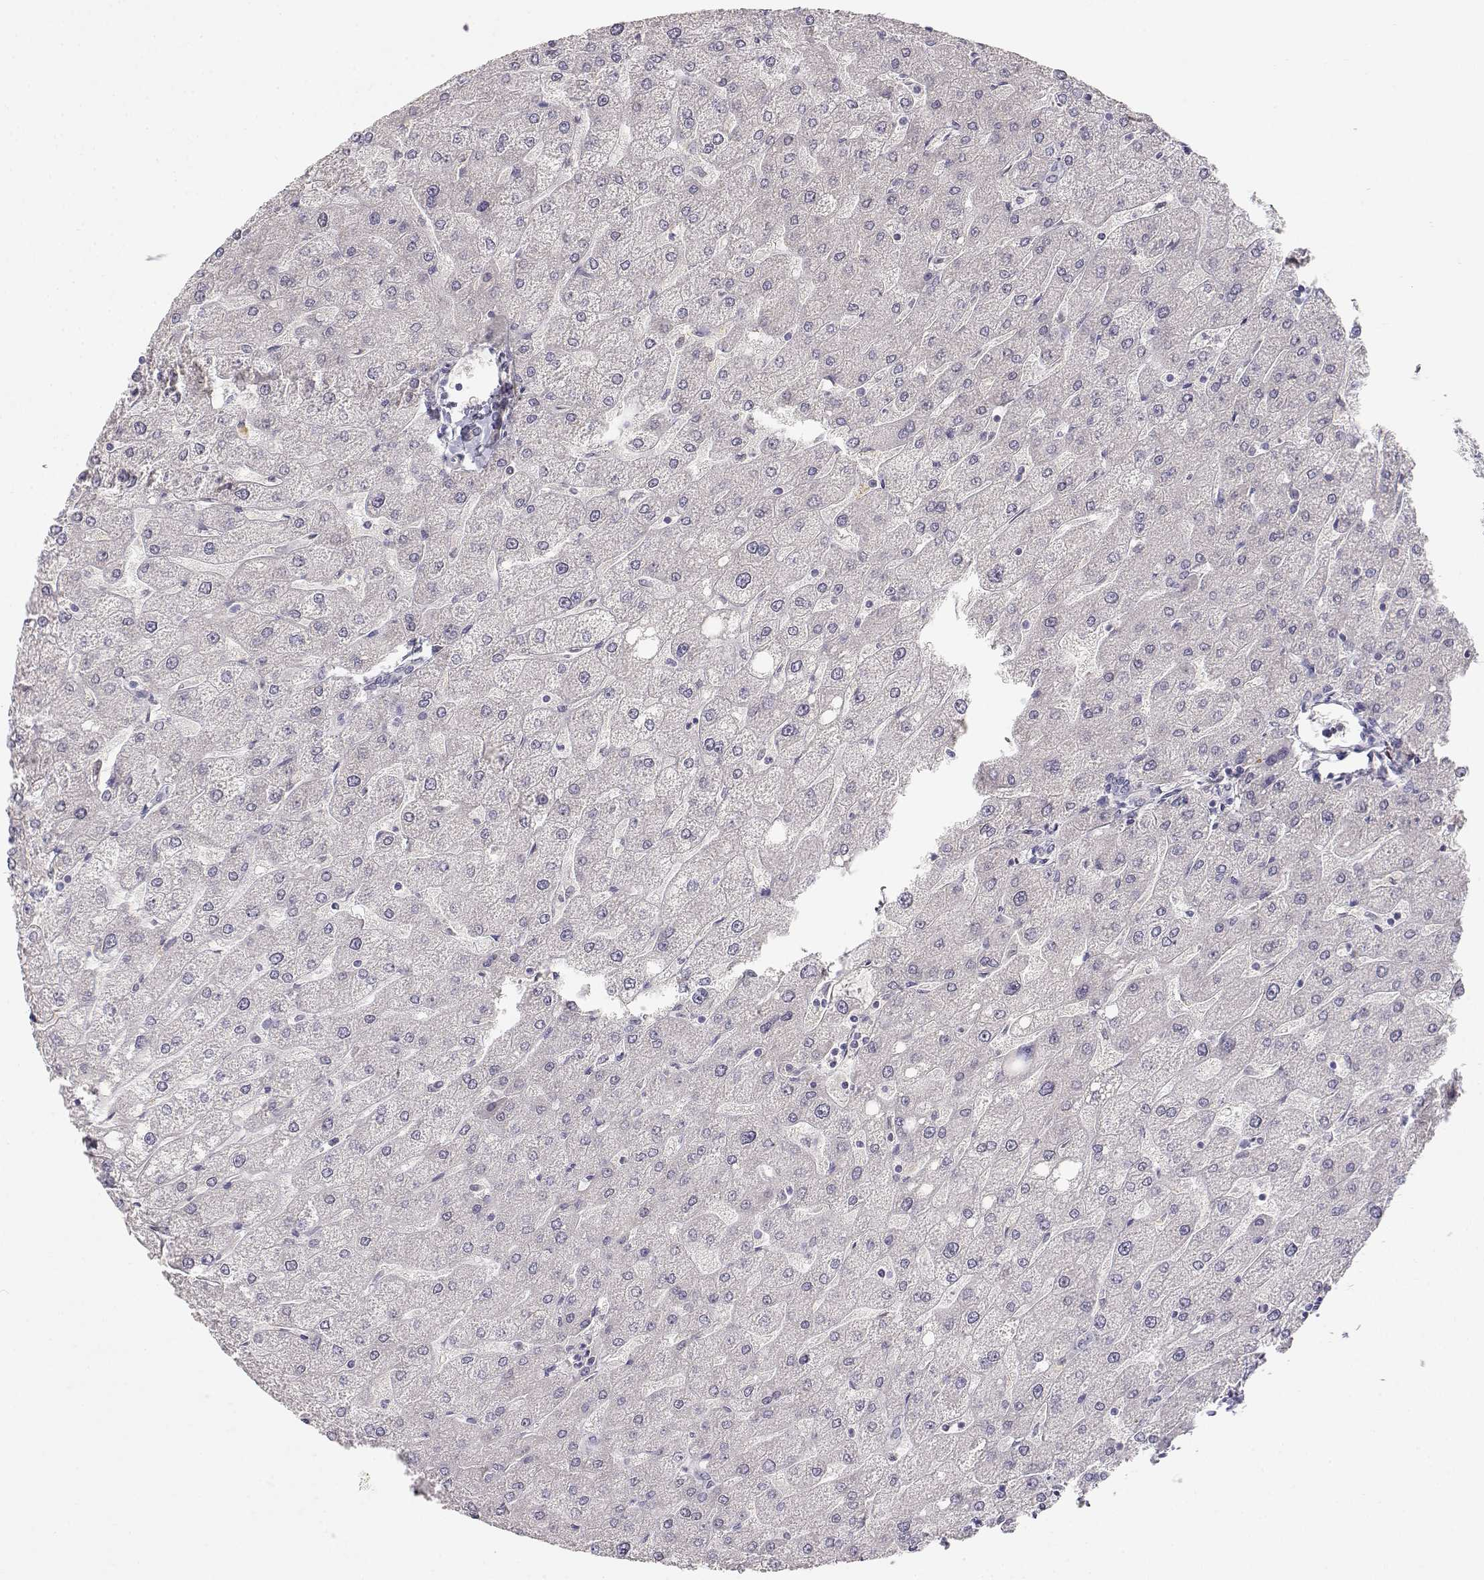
{"staining": {"intensity": "negative", "quantity": "none", "location": "none"}, "tissue": "liver", "cell_type": "Cholangiocytes", "image_type": "normal", "snomed": [{"axis": "morphology", "description": "Normal tissue, NOS"}, {"axis": "topography", "description": "Liver"}], "caption": "An image of human liver is negative for staining in cholangiocytes. (DAB (3,3'-diaminobenzidine) IHC visualized using brightfield microscopy, high magnification).", "gene": "EAF2", "patient": {"sex": "male", "age": 67}}